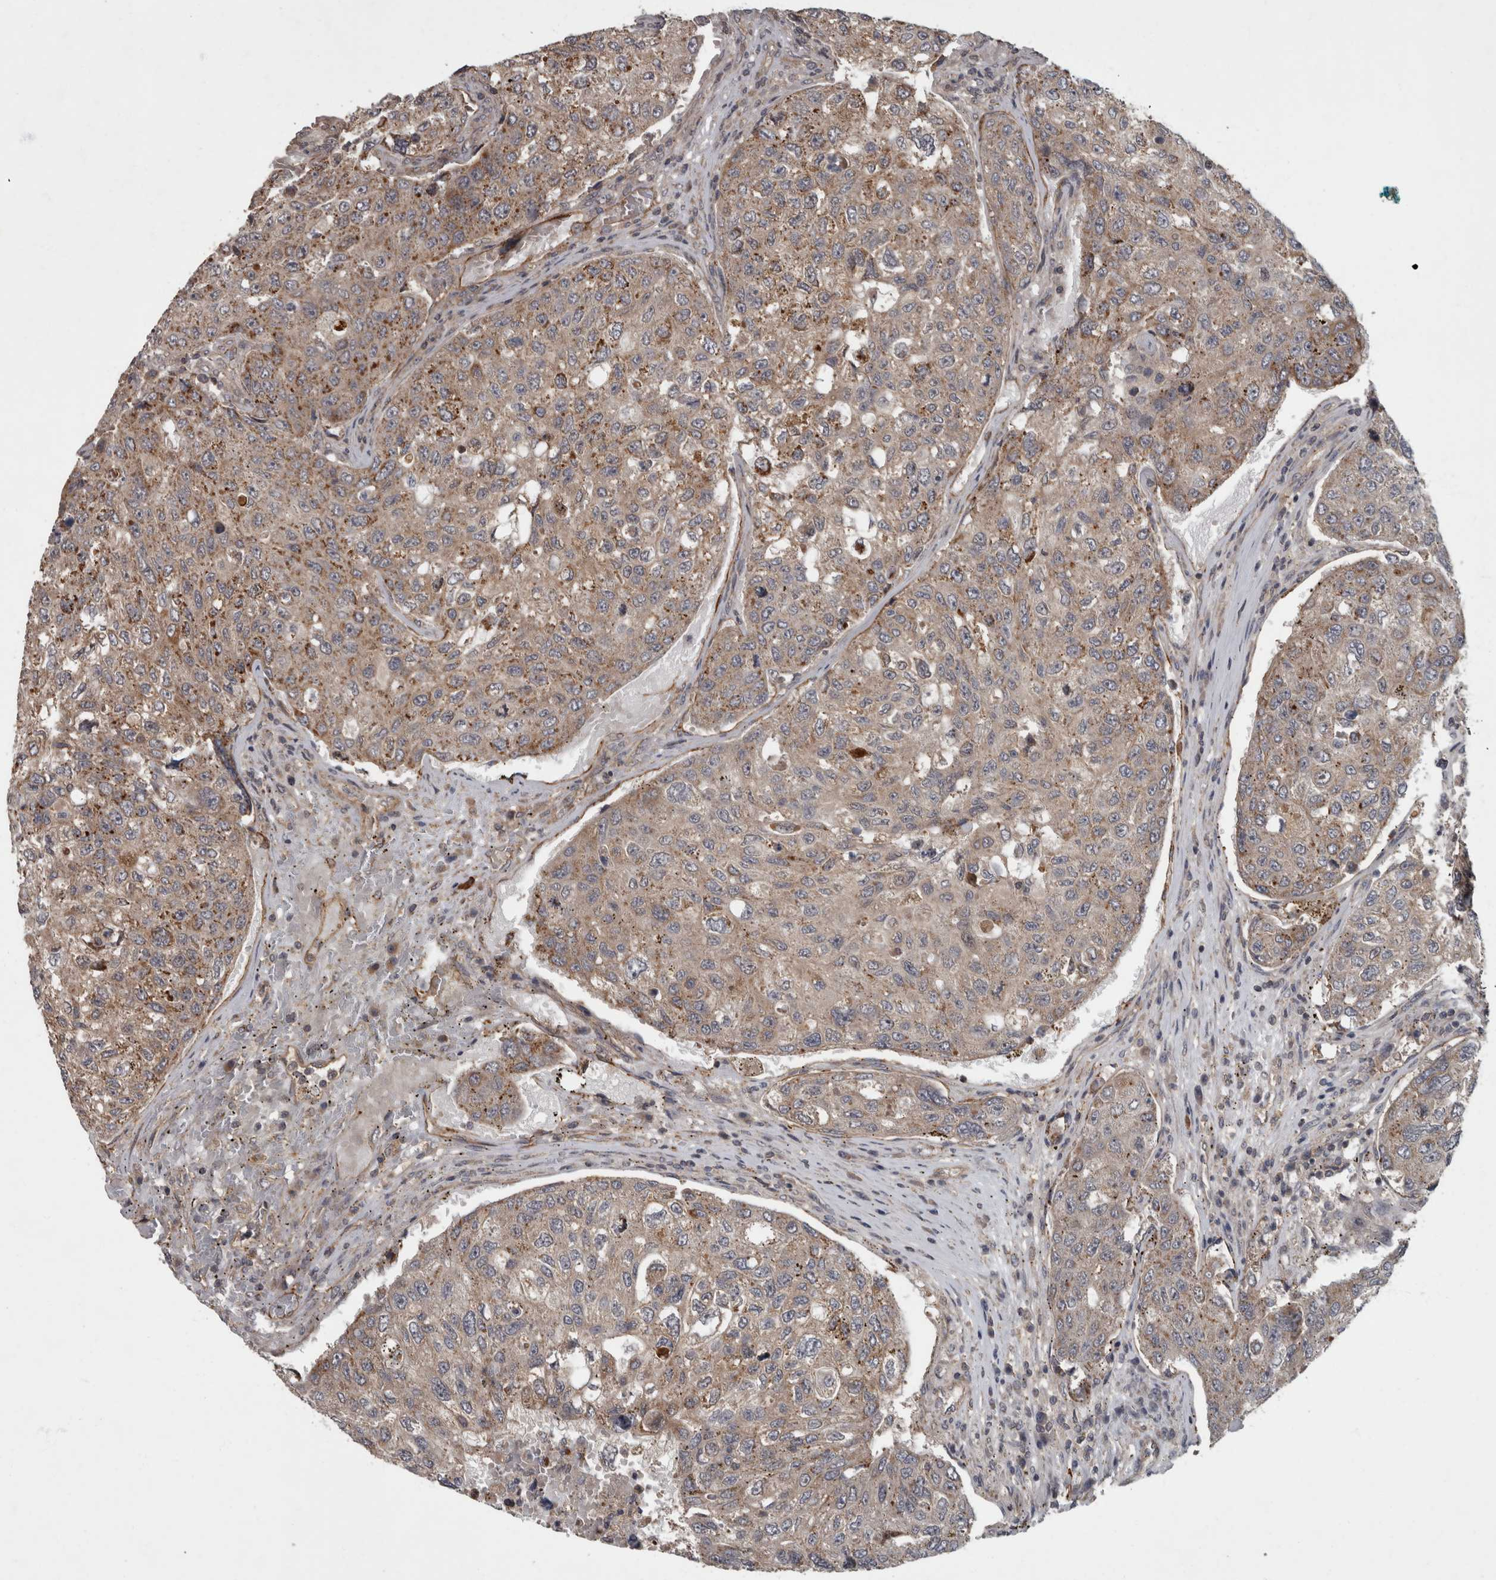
{"staining": {"intensity": "moderate", "quantity": "25%-75%", "location": "cytoplasmic/membranous"}, "tissue": "urothelial cancer", "cell_type": "Tumor cells", "image_type": "cancer", "snomed": [{"axis": "morphology", "description": "Urothelial carcinoma, High grade"}, {"axis": "topography", "description": "Lymph node"}, {"axis": "topography", "description": "Urinary bladder"}], "caption": "The photomicrograph reveals immunohistochemical staining of high-grade urothelial carcinoma. There is moderate cytoplasmic/membranous positivity is seen in approximately 25%-75% of tumor cells.", "gene": "VEGFD", "patient": {"sex": "male", "age": 51}}